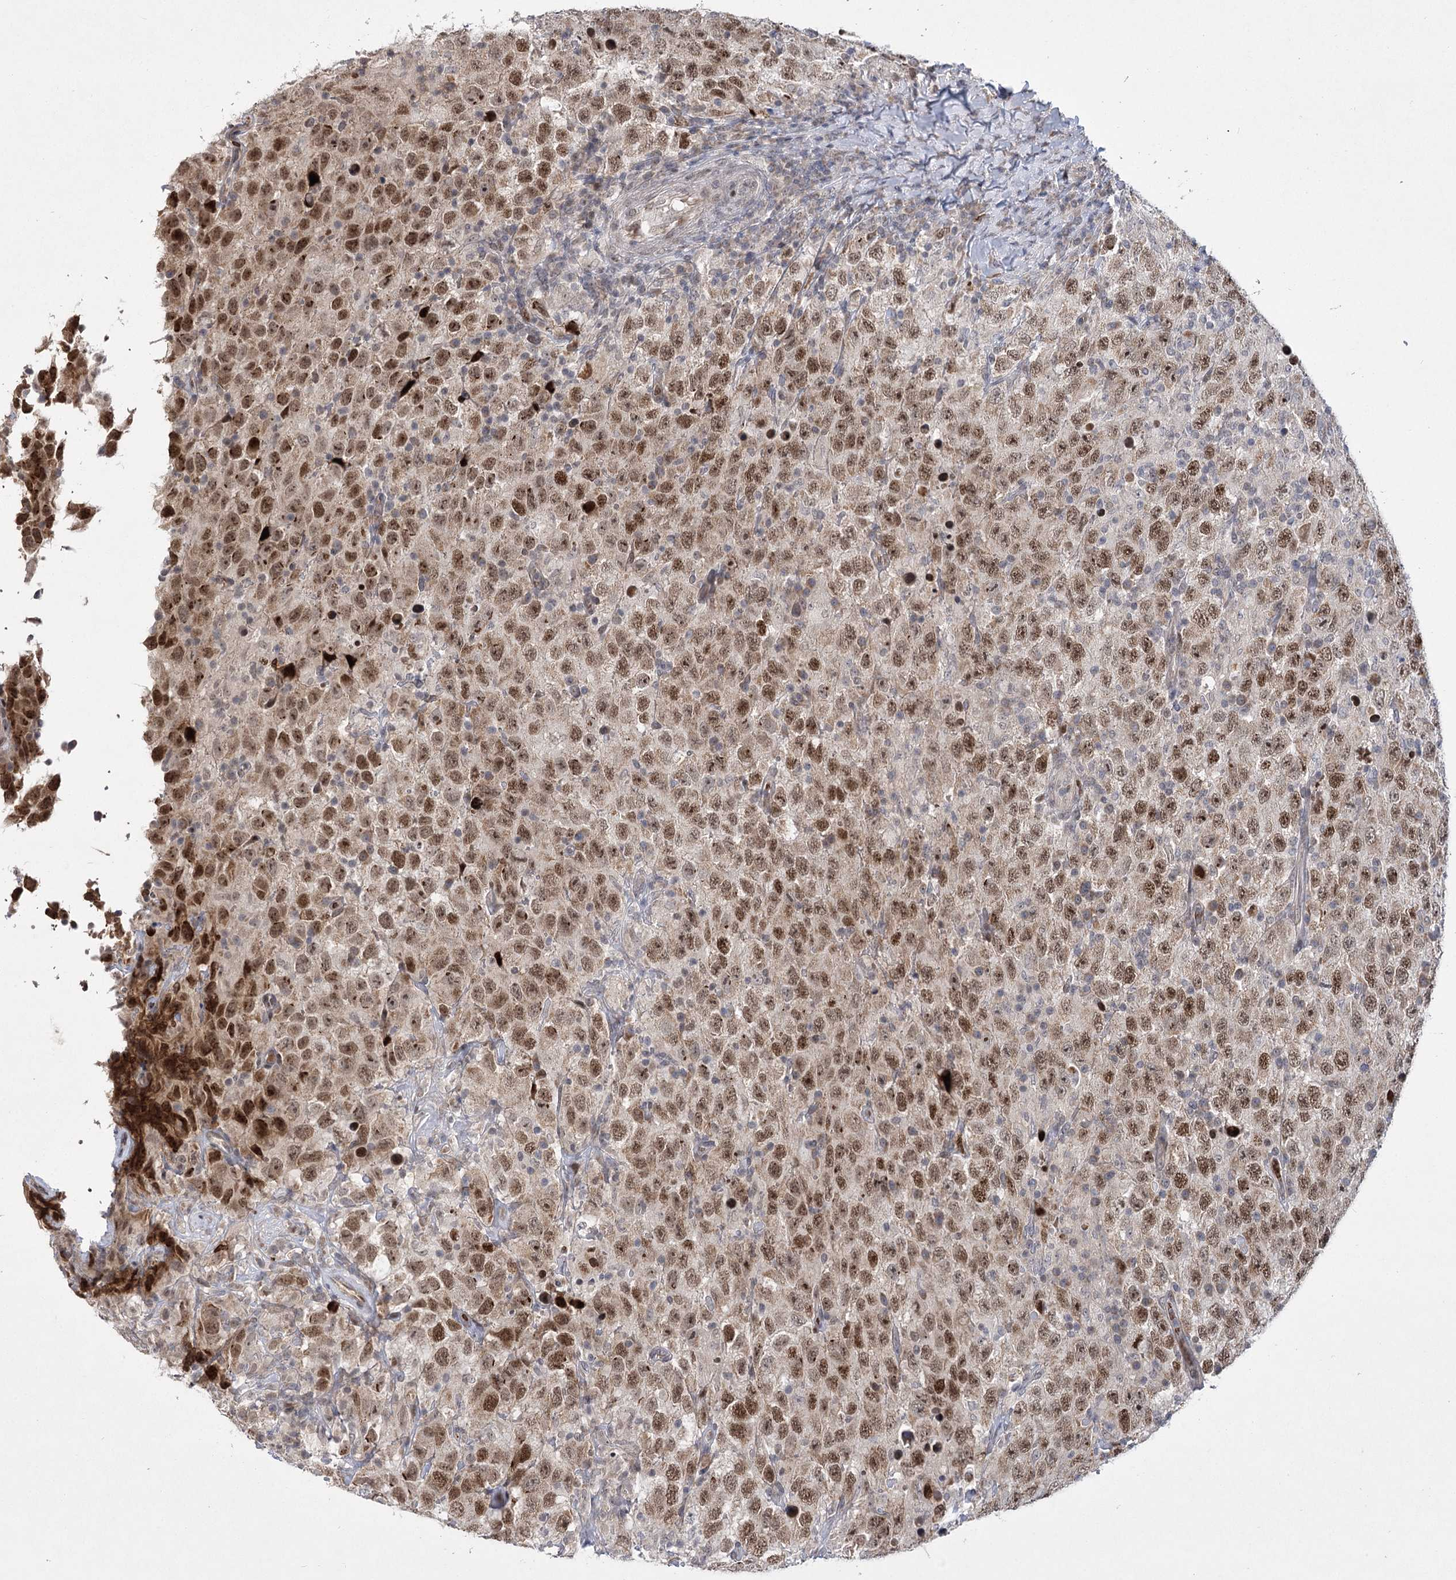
{"staining": {"intensity": "moderate", "quantity": ">75%", "location": "nuclear"}, "tissue": "testis cancer", "cell_type": "Tumor cells", "image_type": "cancer", "snomed": [{"axis": "morphology", "description": "Seminoma, NOS"}, {"axis": "topography", "description": "Testis"}], "caption": "Seminoma (testis) stained with immunohistochemistry (IHC) demonstrates moderate nuclear positivity in about >75% of tumor cells.", "gene": "NSMCE4A", "patient": {"sex": "male", "age": 41}}